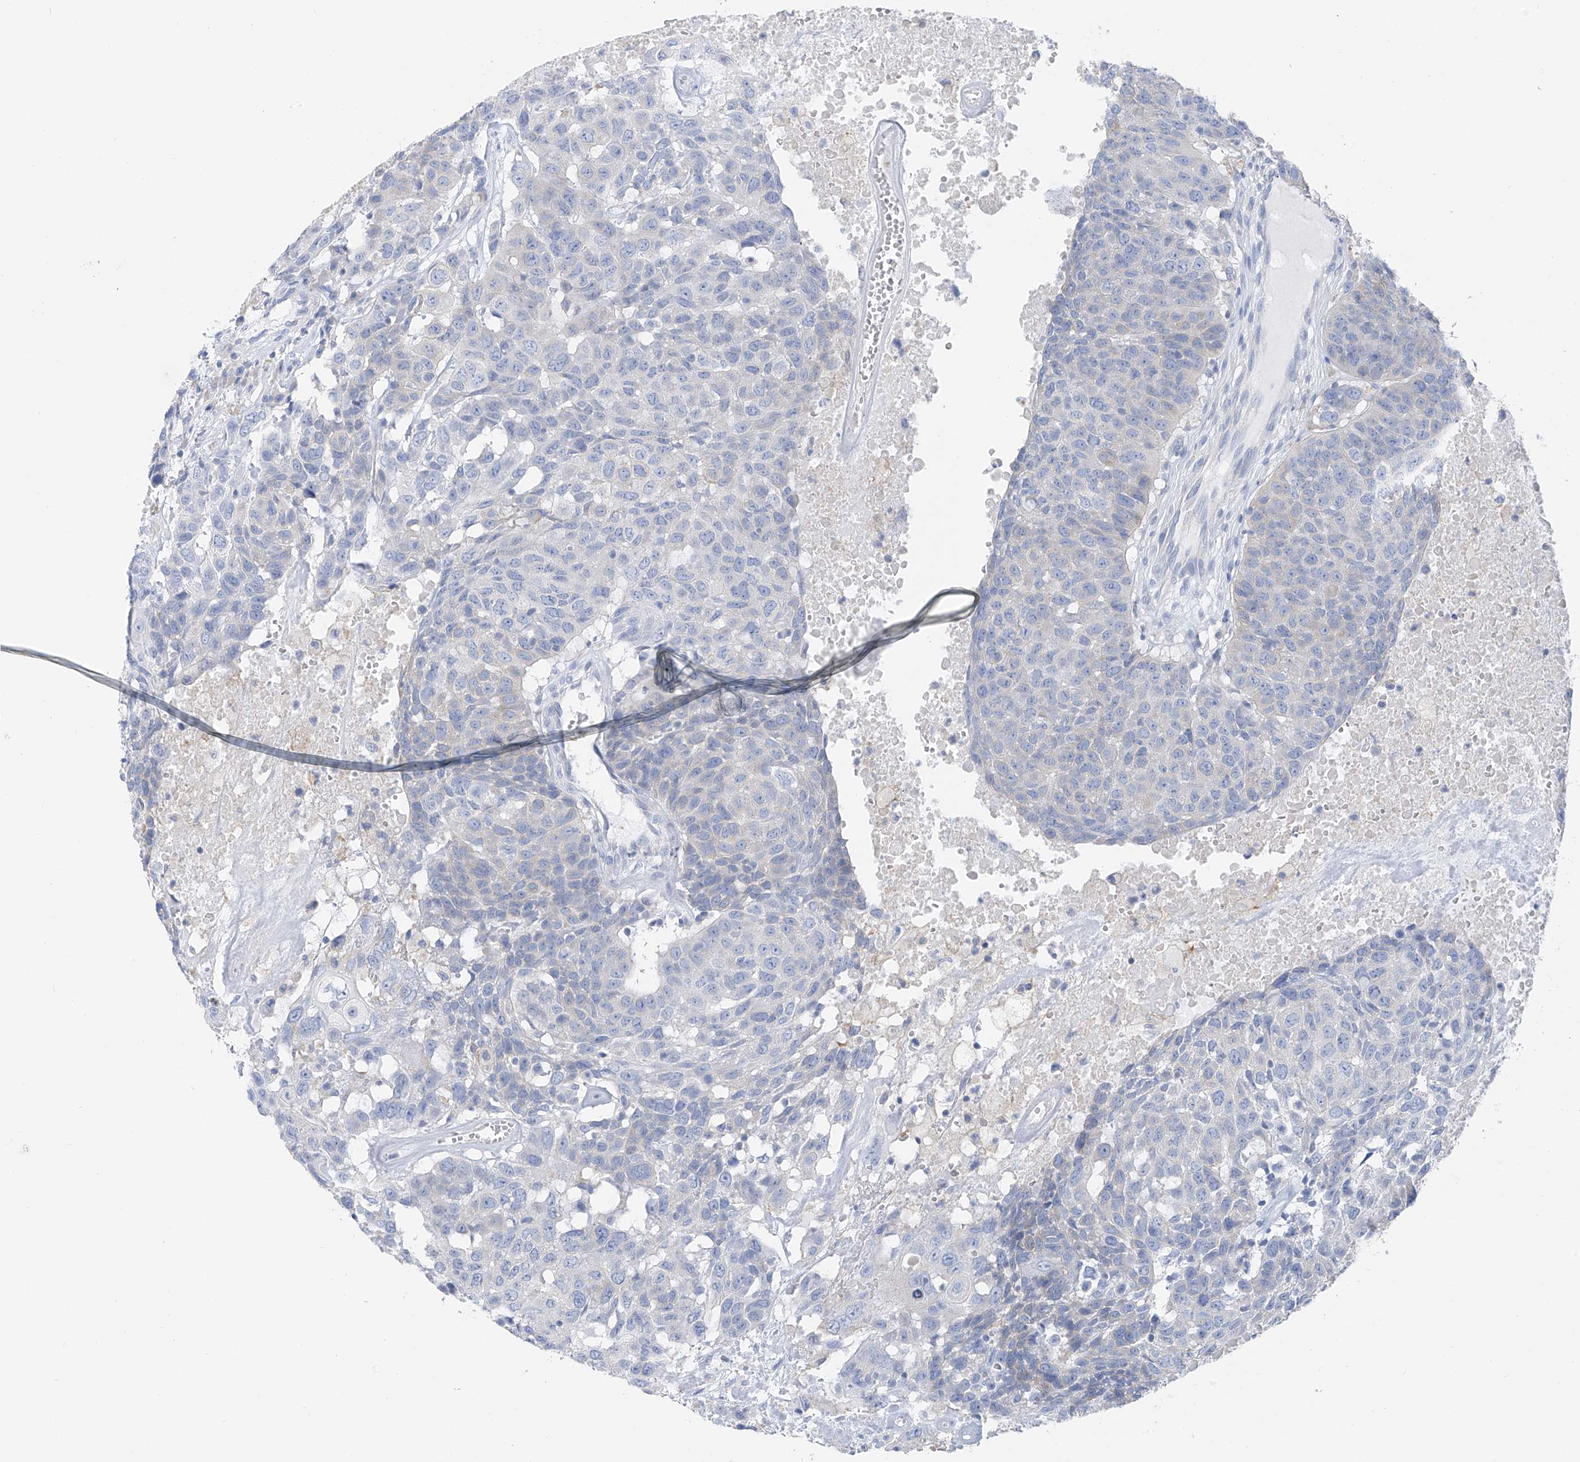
{"staining": {"intensity": "negative", "quantity": "none", "location": "none"}, "tissue": "head and neck cancer", "cell_type": "Tumor cells", "image_type": "cancer", "snomed": [{"axis": "morphology", "description": "Squamous cell carcinoma, NOS"}, {"axis": "topography", "description": "Head-Neck"}], "caption": "This is an immunohistochemistry micrograph of human squamous cell carcinoma (head and neck). There is no positivity in tumor cells.", "gene": "POMGNT2", "patient": {"sex": "male", "age": 66}}